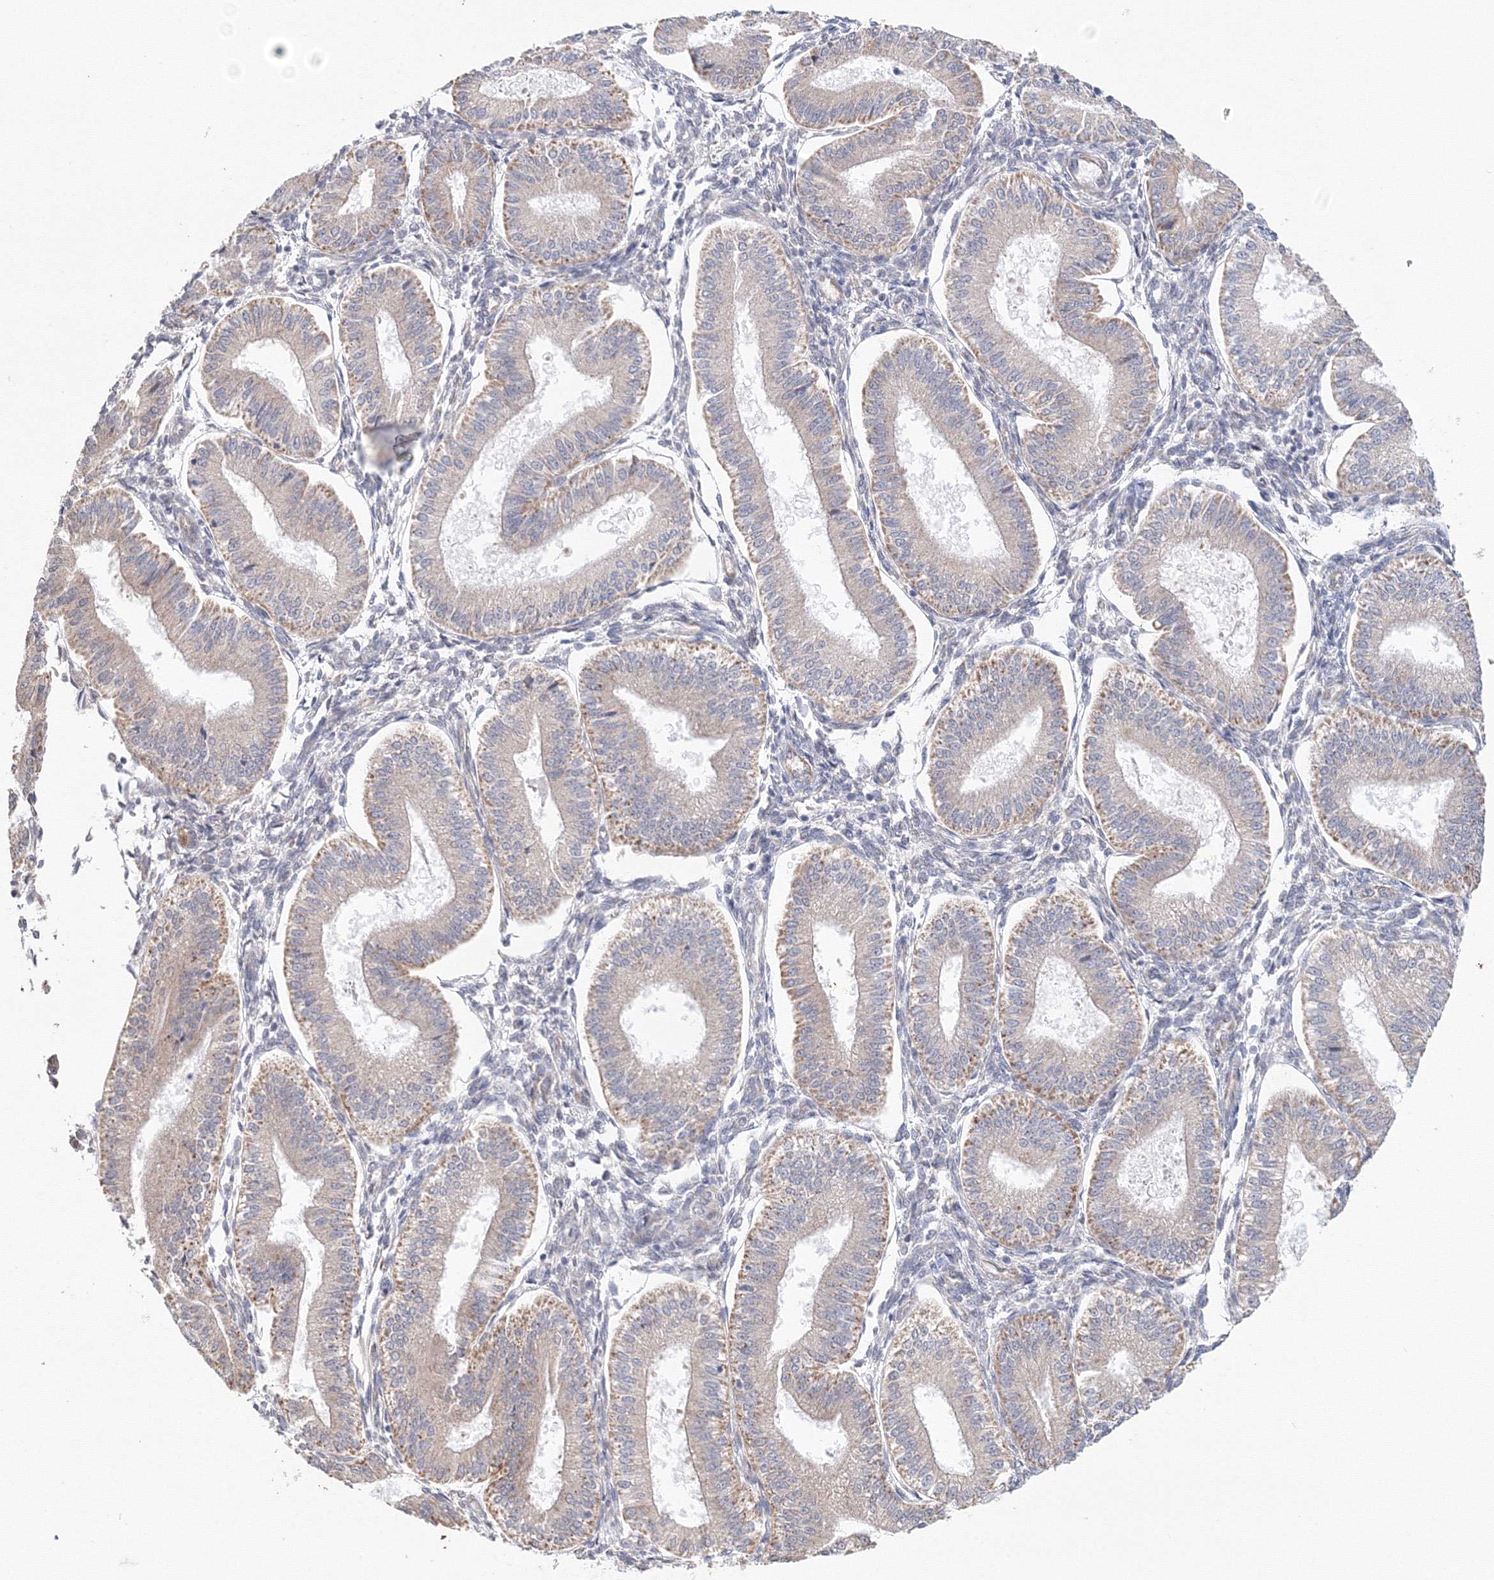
{"staining": {"intensity": "negative", "quantity": "none", "location": "none"}, "tissue": "endometrium", "cell_type": "Cells in endometrial stroma", "image_type": "normal", "snomed": [{"axis": "morphology", "description": "Normal tissue, NOS"}, {"axis": "topography", "description": "Endometrium"}], "caption": "DAB (3,3'-diaminobenzidine) immunohistochemical staining of benign endometrium demonstrates no significant staining in cells in endometrial stroma.", "gene": "DHRS12", "patient": {"sex": "female", "age": 39}}